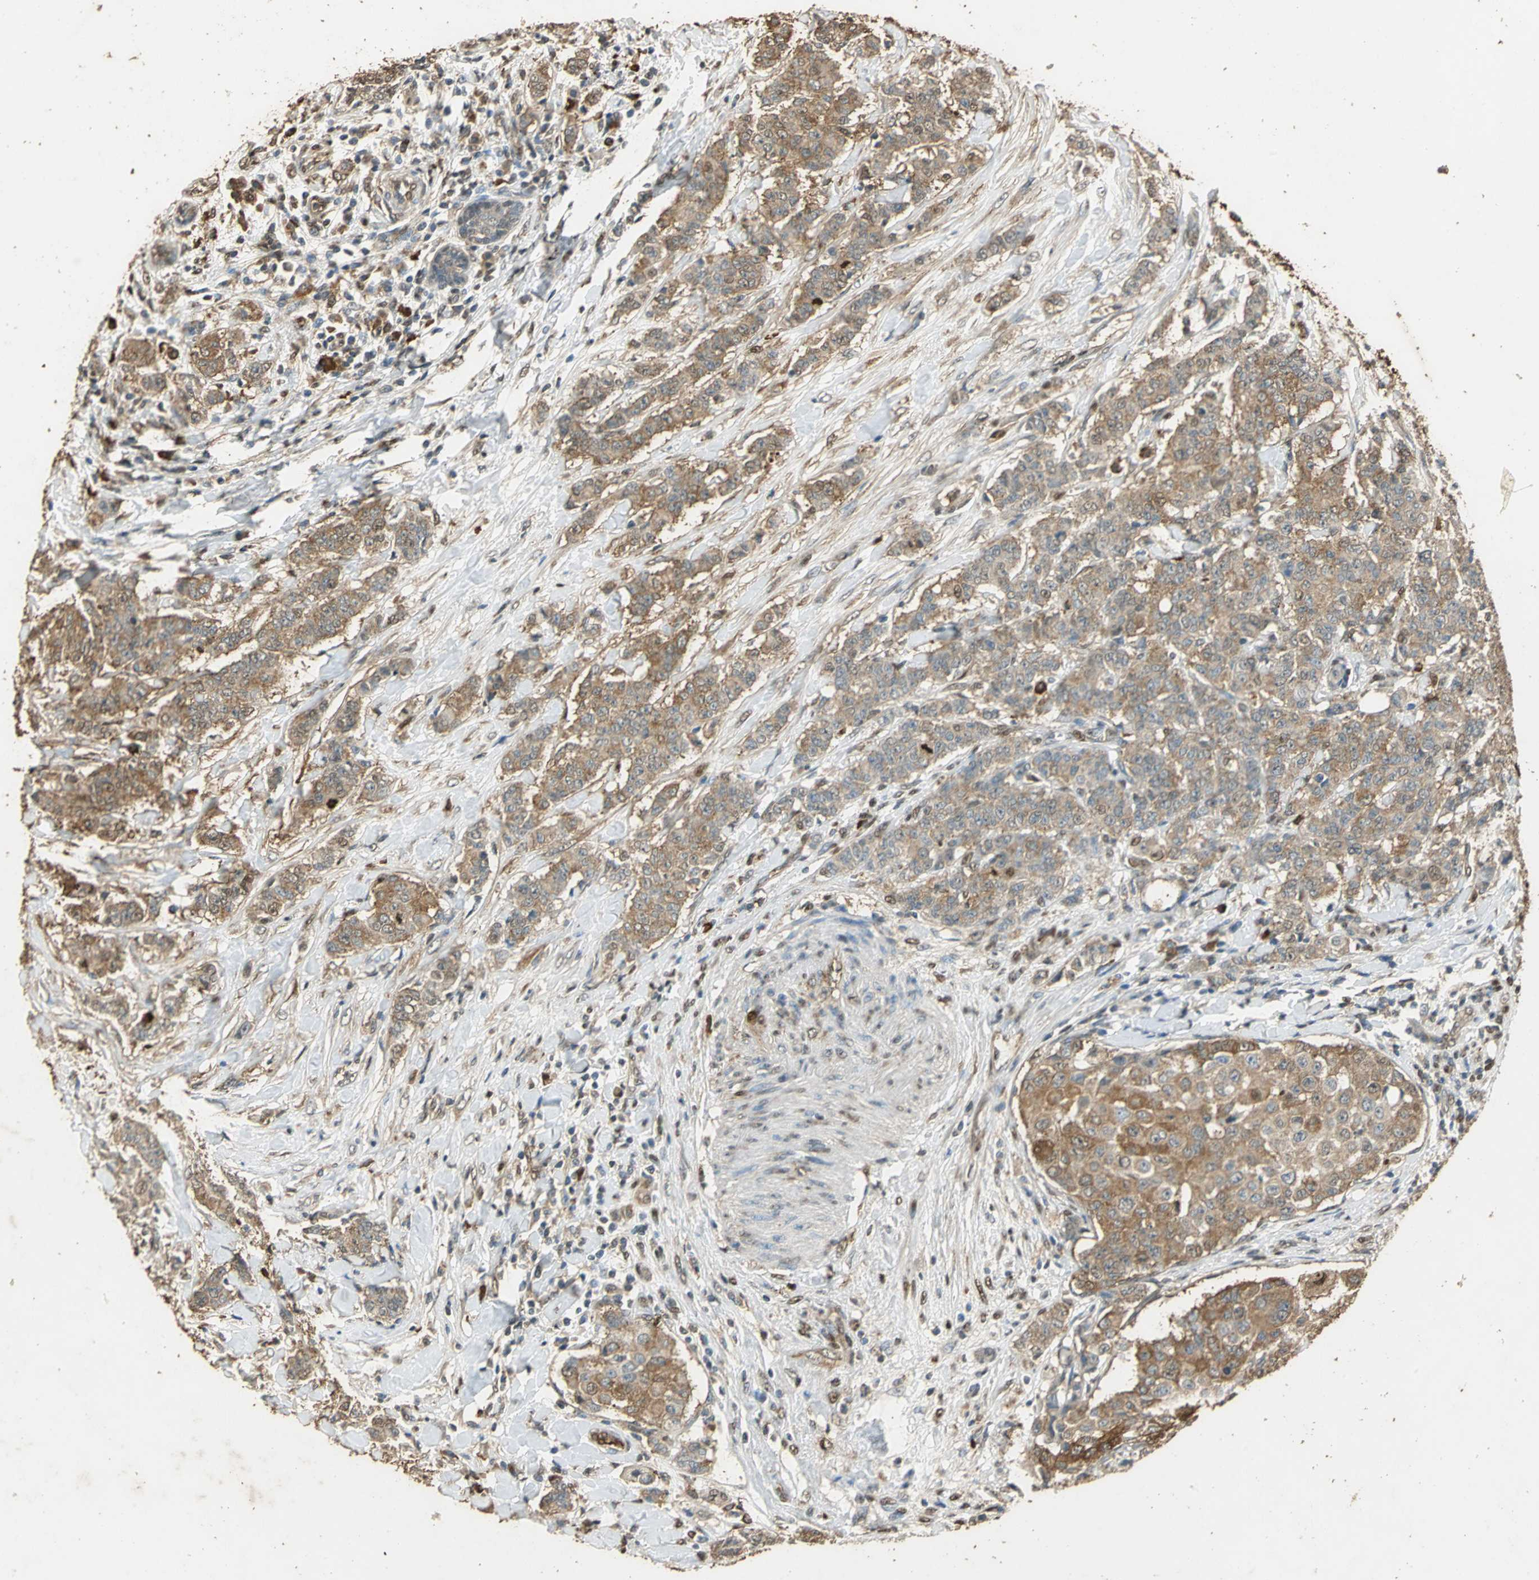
{"staining": {"intensity": "moderate", "quantity": ">75%", "location": "cytoplasmic/membranous"}, "tissue": "breast cancer", "cell_type": "Tumor cells", "image_type": "cancer", "snomed": [{"axis": "morphology", "description": "Duct carcinoma"}, {"axis": "topography", "description": "Breast"}], "caption": "This is a photomicrograph of immunohistochemistry (IHC) staining of breast cancer (infiltrating ductal carcinoma), which shows moderate staining in the cytoplasmic/membranous of tumor cells.", "gene": "GAPDH", "patient": {"sex": "female", "age": 40}}